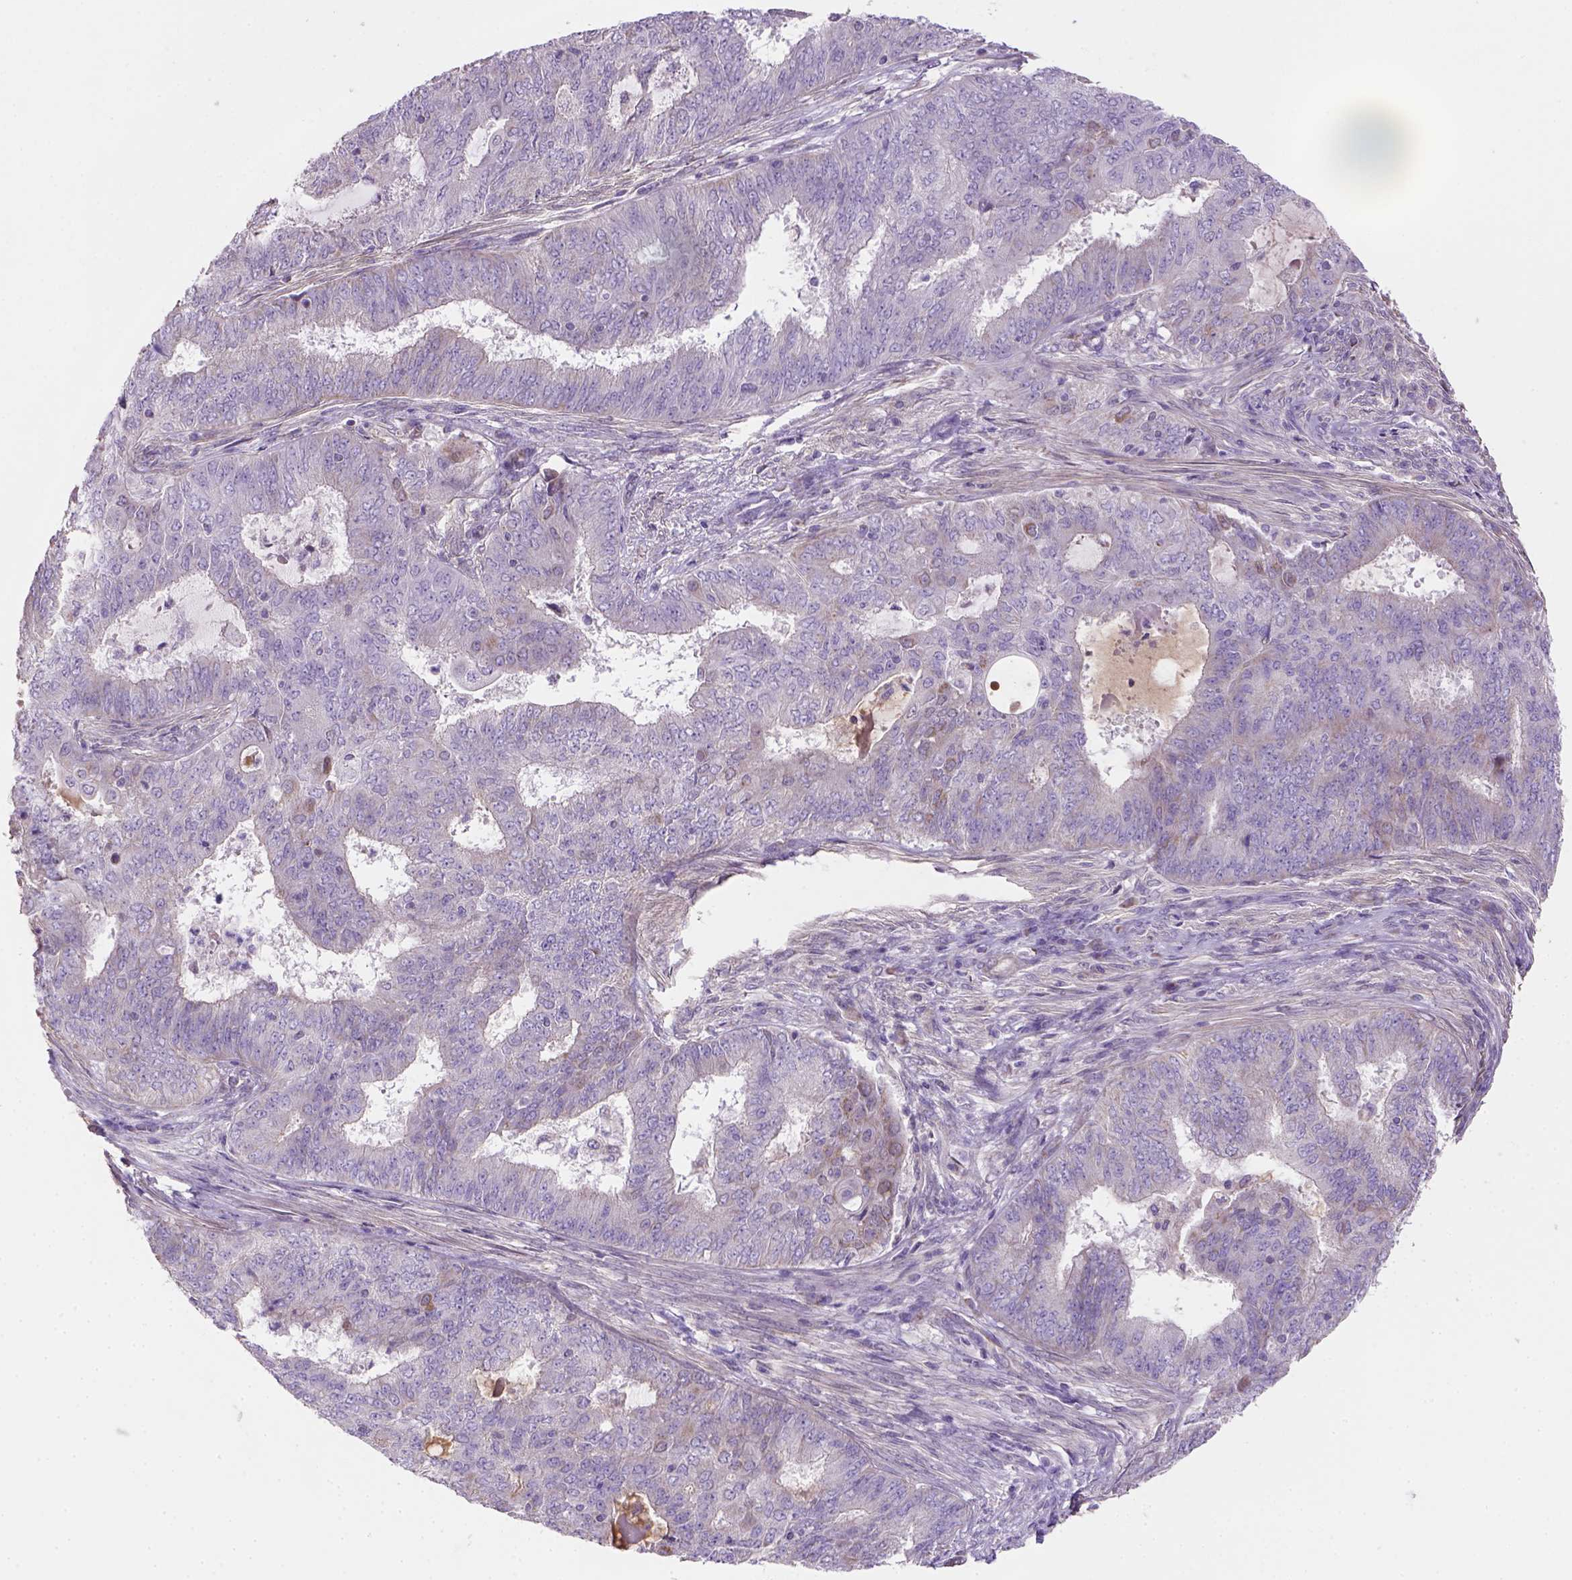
{"staining": {"intensity": "negative", "quantity": "none", "location": "none"}, "tissue": "endometrial cancer", "cell_type": "Tumor cells", "image_type": "cancer", "snomed": [{"axis": "morphology", "description": "Adenocarcinoma, NOS"}, {"axis": "topography", "description": "Endometrium"}], "caption": "High magnification brightfield microscopy of endometrial cancer stained with DAB (3,3'-diaminobenzidine) (brown) and counterstained with hematoxylin (blue): tumor cells show no significant positivity.", "gene": "HTRA1", "patient": {"sex": "female", "age": 62}}